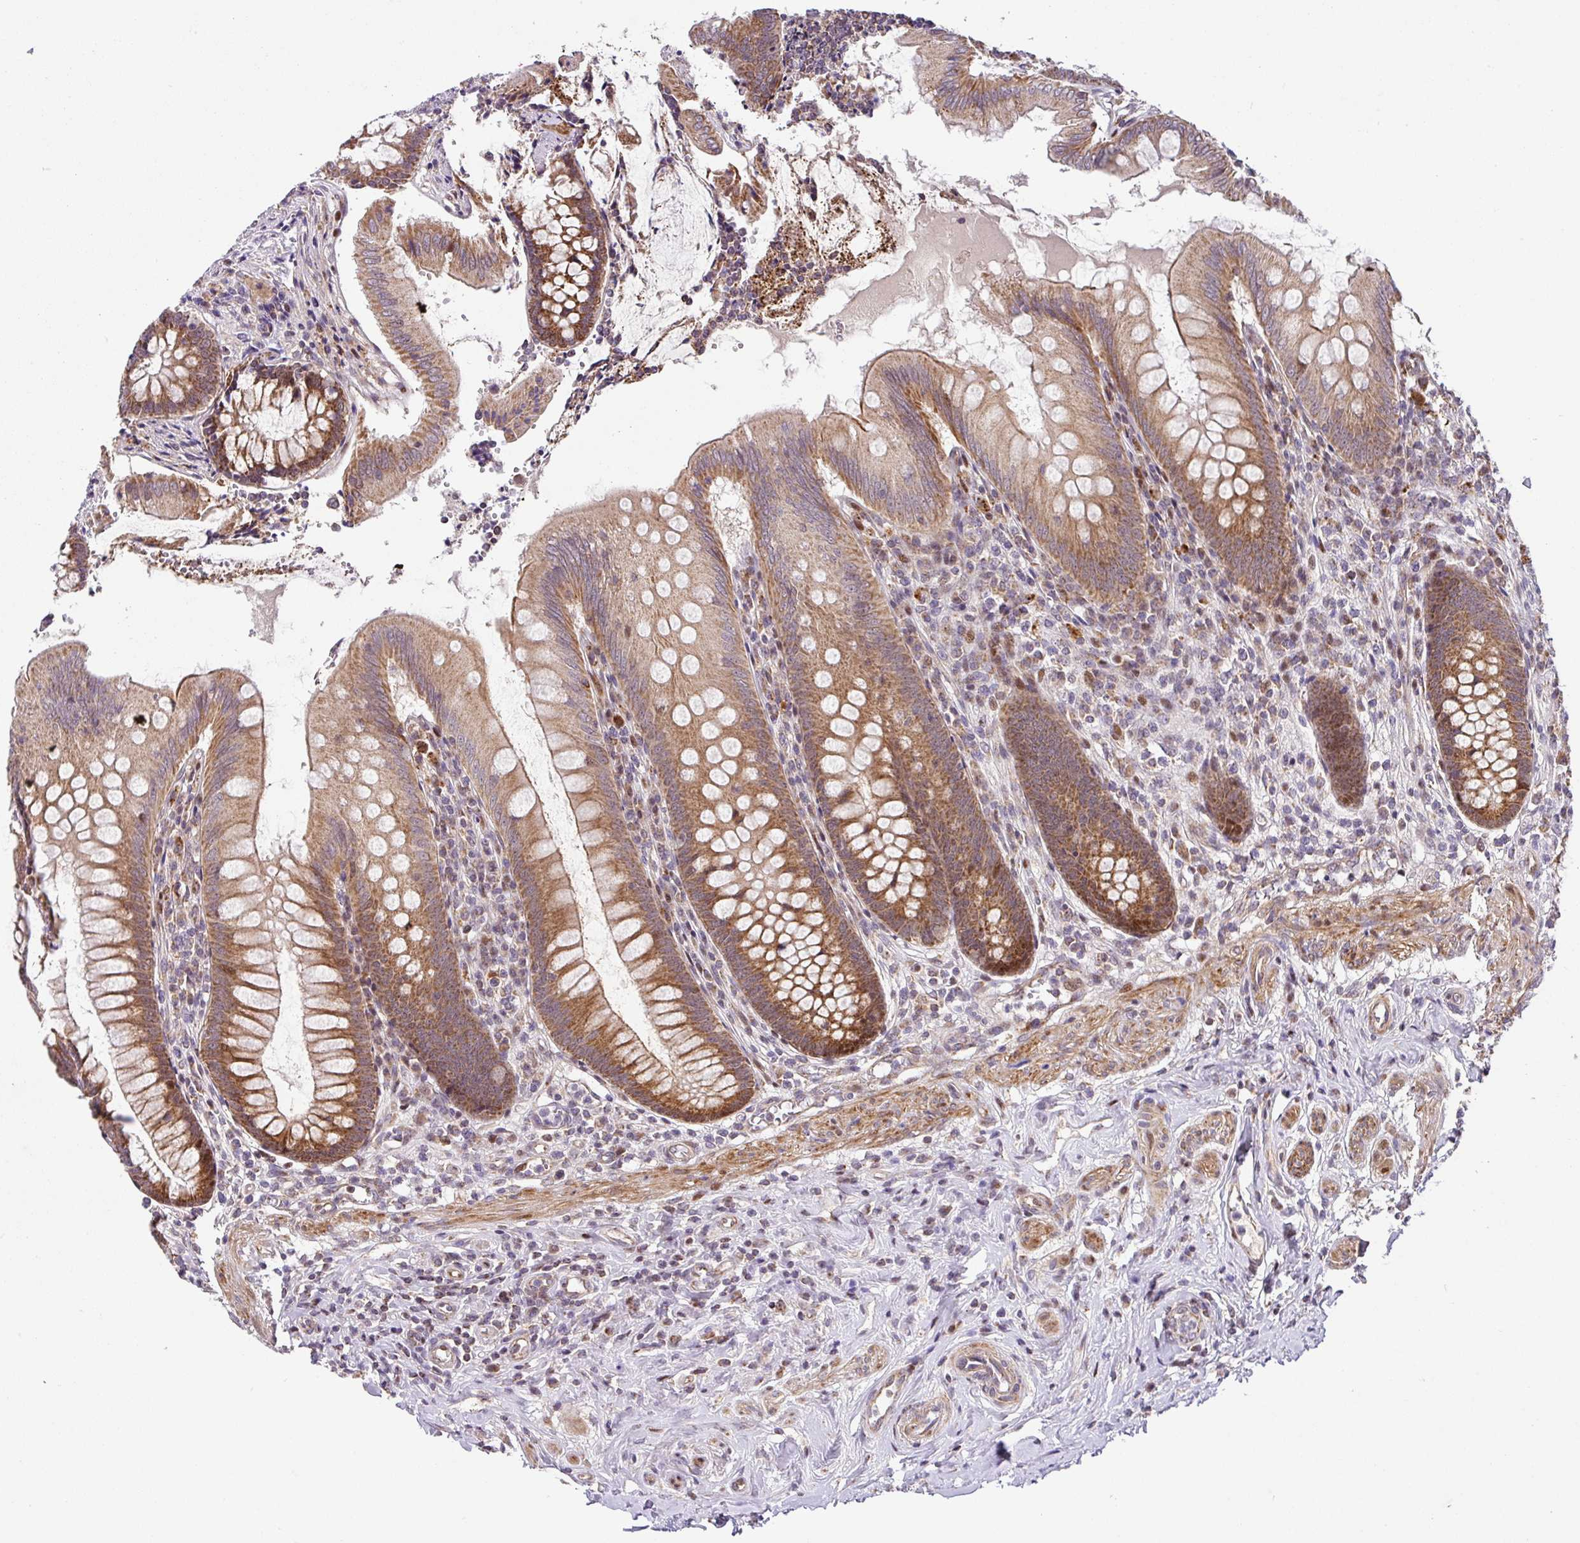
{"staining": {"intensity": "moderate", "quantity": ">75%", "location": "cytoplasmic/membranous"}, "tissue": "appendix", "cell_type": "Glandular cells", "image_type": "normal", "snomed": [{"axis": "morphology", "description": "Normal tissue, NOS"}, {"axis": "topography", "description": "Appendix"}], "caption": "Human appendix stained with a brown dye displays moderate cytoplasmic/membranous positive positivity in about >75% of glandular cells.", "gene": "ENSG00000269547", "patient": {"sex": "female", "age": 51}}